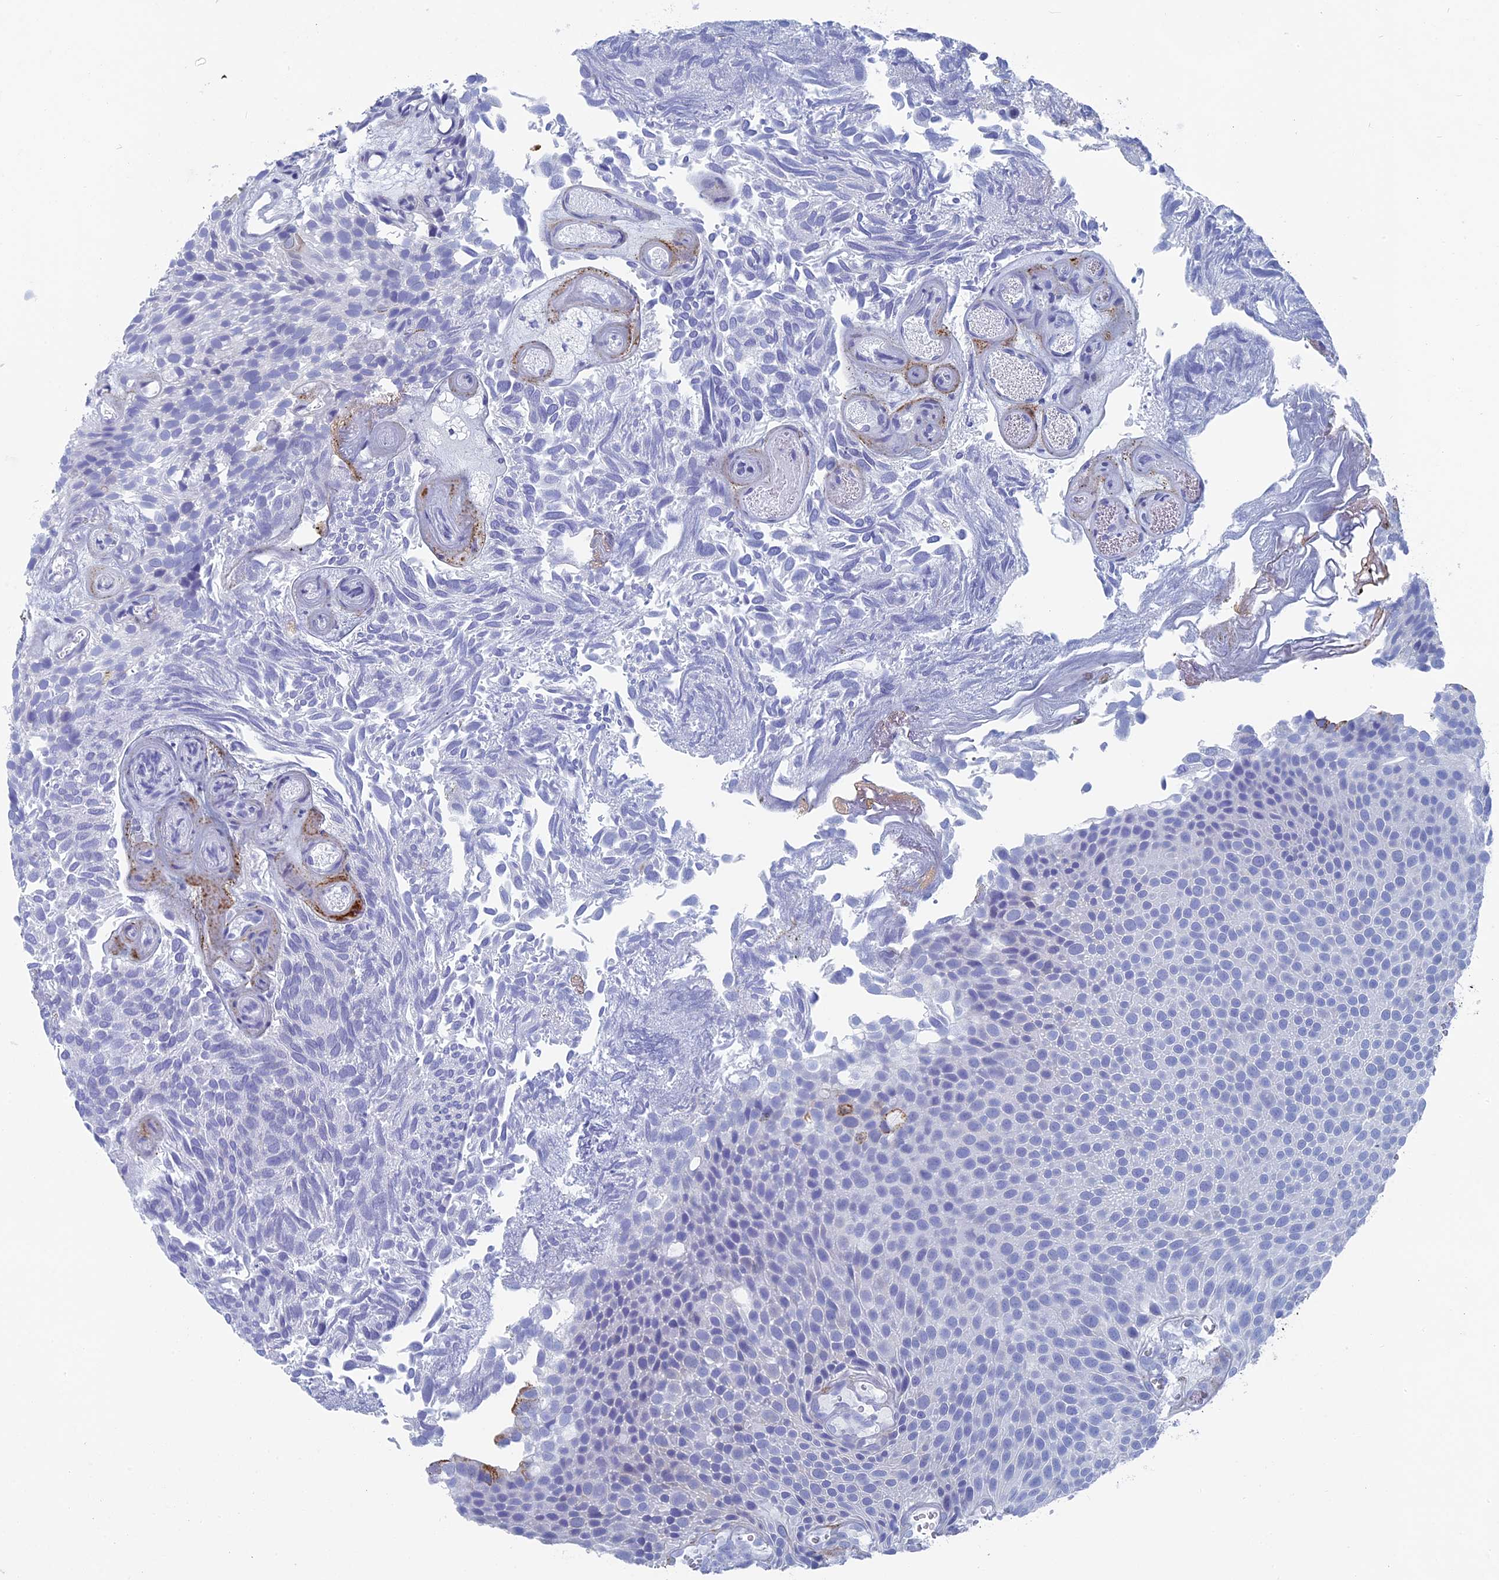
{"staining": {"intensity": "negative", "quantity": "none", "location": "none"}, "tissue": "urothelial cancer", "cell_type": "Tumor cells", "image_type": "cancer", "snomed": [{"axis": "morphology", "description": "Urothelial carcinoma, Low grade"}, {"axis": "topography", "description": "Urinary bladder"}], "caption": "This is an IHC image of human urothelial cancer. There is no expression in tumor cells.", "gene": "ALMS1", "patient": {"sex": "male", "age": 89}}